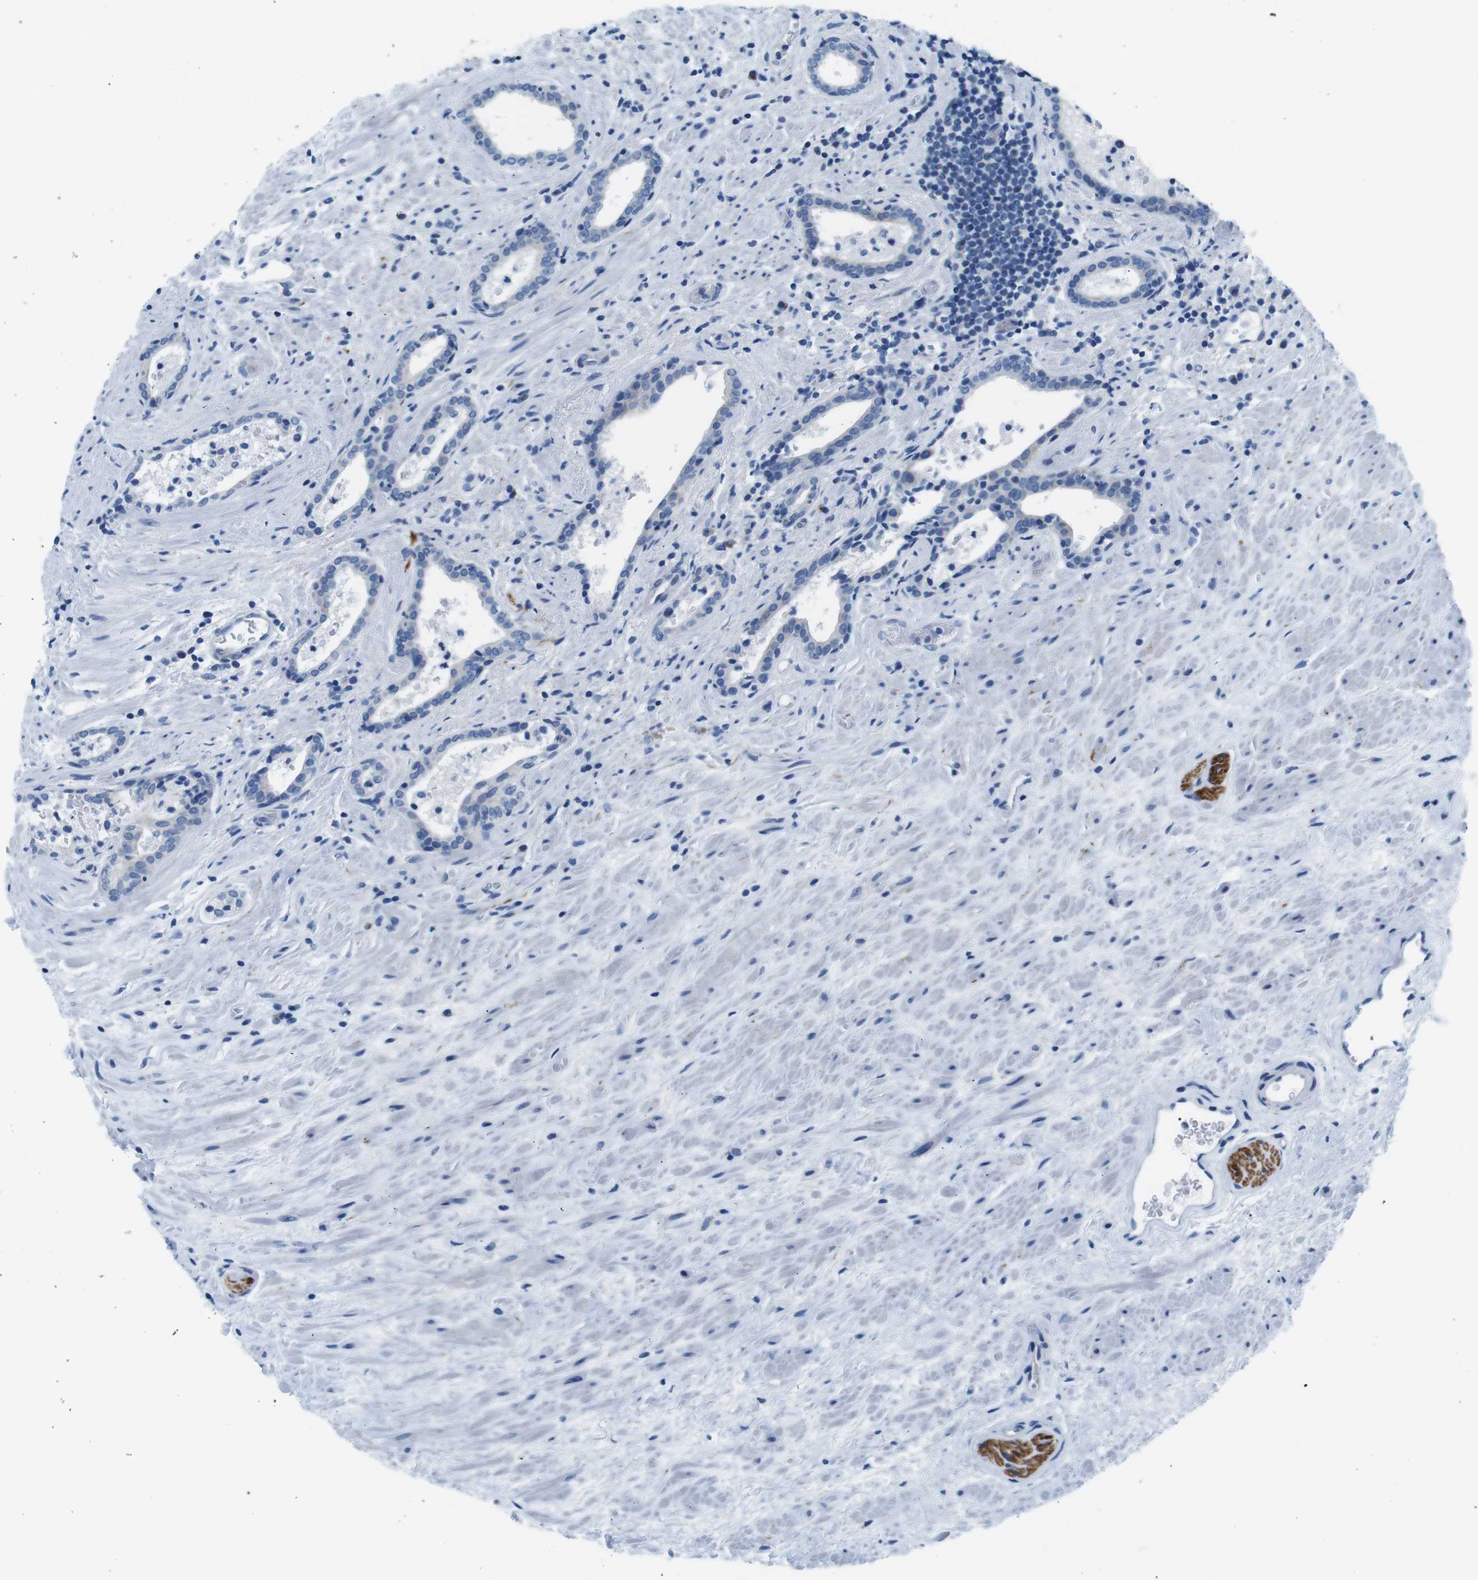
{"staining": {"intensity": "negative", "quantity": "none", "location": "none"}, "tissue": "prostate cancer", "cell_type": "Tumor cells", "image_type": "cancer", "snomed": [{"axis": "morphology", "description": "Adenocarcinoma, High grade"}, {"axis": "topography", "description": "Prostate"}], "caption": "Prostate cancer stained for a protein using immunohistochemistry demonstrates no expression tumor cells.", "gene": "MUC2", "patient": {"sex": "male", "age": 71}}